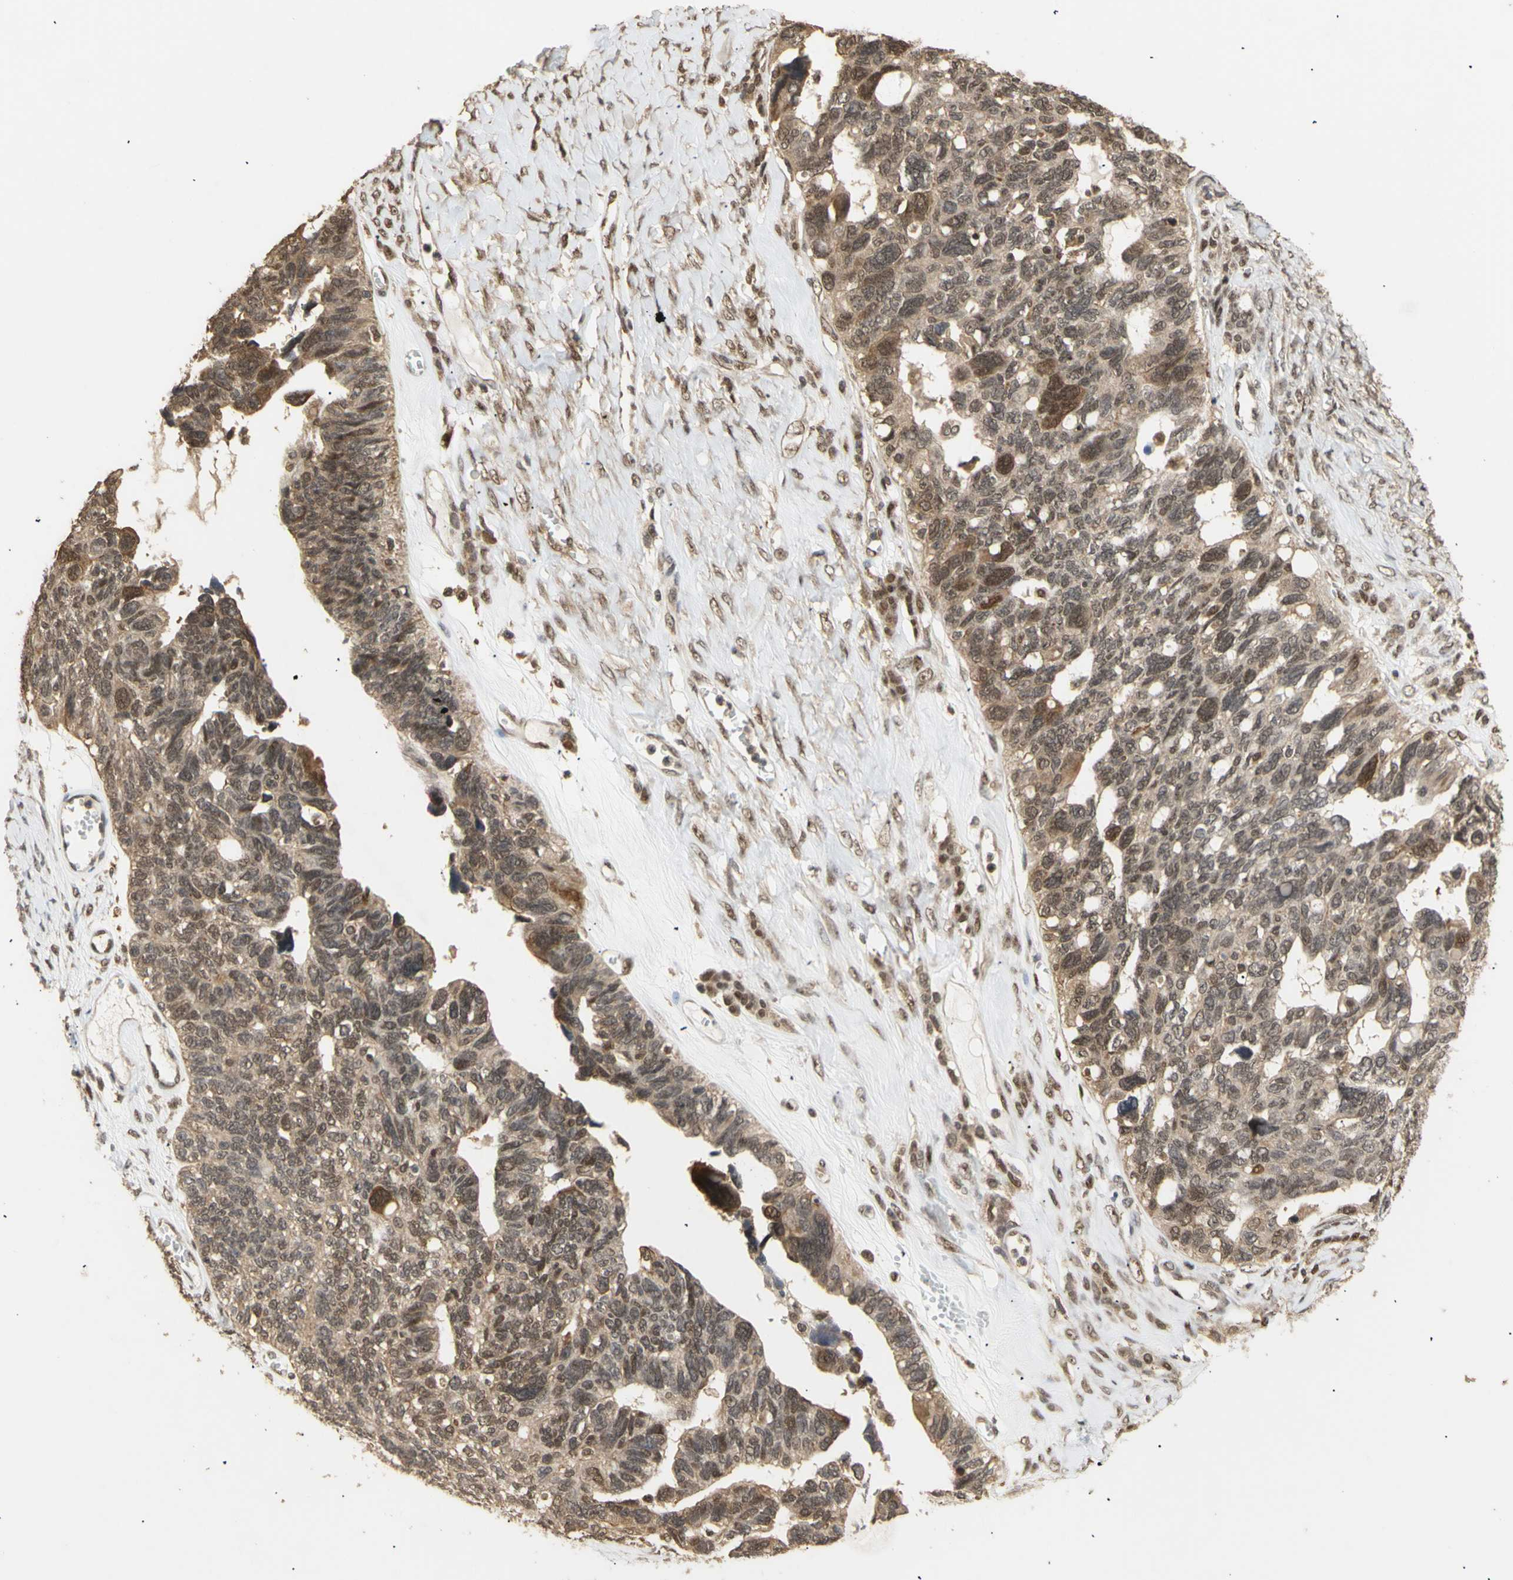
{"staining": {"intensity": "weak", "quantity": ">75%", "location": "cytoplasmic/membranous,nuclear"}, "tissue": "ovarian cancer", "cell_type": "Tumor cells", "image_type": "cancer", "snomed": [{"axis": "morphology", "description": "Cystadenocarcinoma, serous, NOS"}, {"axis": "topography", "description": "Ovary"}], "caption": "Immunohistochemical staining of human ovarian cancer (serous cystadenocarcinoma) demonstrates low levels of weak cytoplasmic/membranous and nuclear protein expression in about >75% of tumor cells.", "gene": "GTF2E2", "patient": {"sex": "female", "age": 79}}